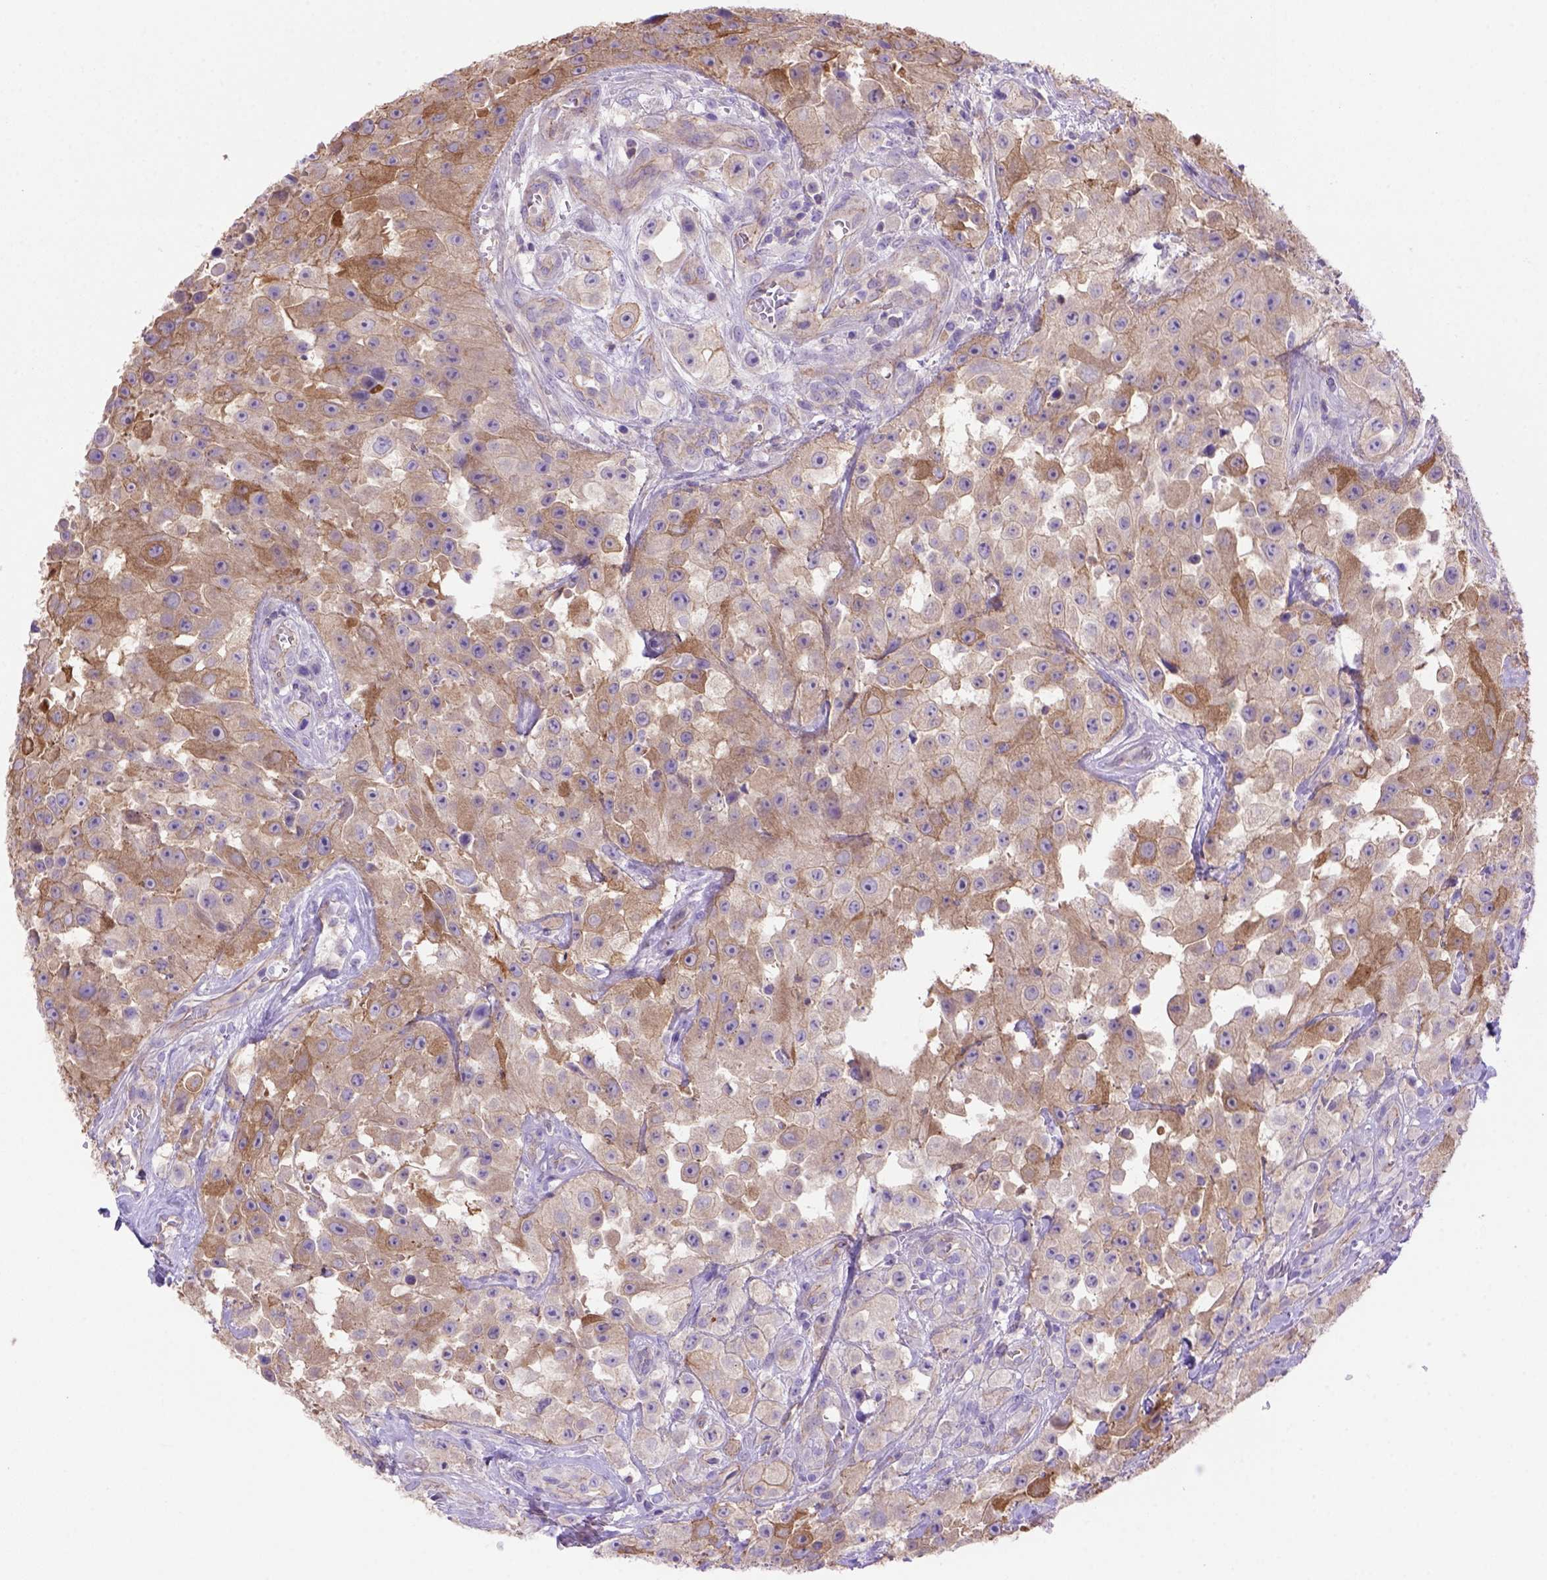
{"staining": {"intensity": "moderate", "quantity": ">75%", "location": "cytoplasmic/membranous"}, "tissue": "urothelial cancer", "cell_type": "Tumor cells", "image_type": "cancer", "snomed": [{"axis": "morphology", "description": "Urothelial carcinoma, High grade"}, {"axis": "topography", "description": "Urinary bladder"}], "caption": "IHC micrograph of human urothelial carcinoma (high-grade) stained for a protein (brown), which shows medium levels of moderate cytoplasmic/membranous staining in about >75% of tumor cells.", "gene": "PEX12", "patient": {"sex": "male", "age": 79}}